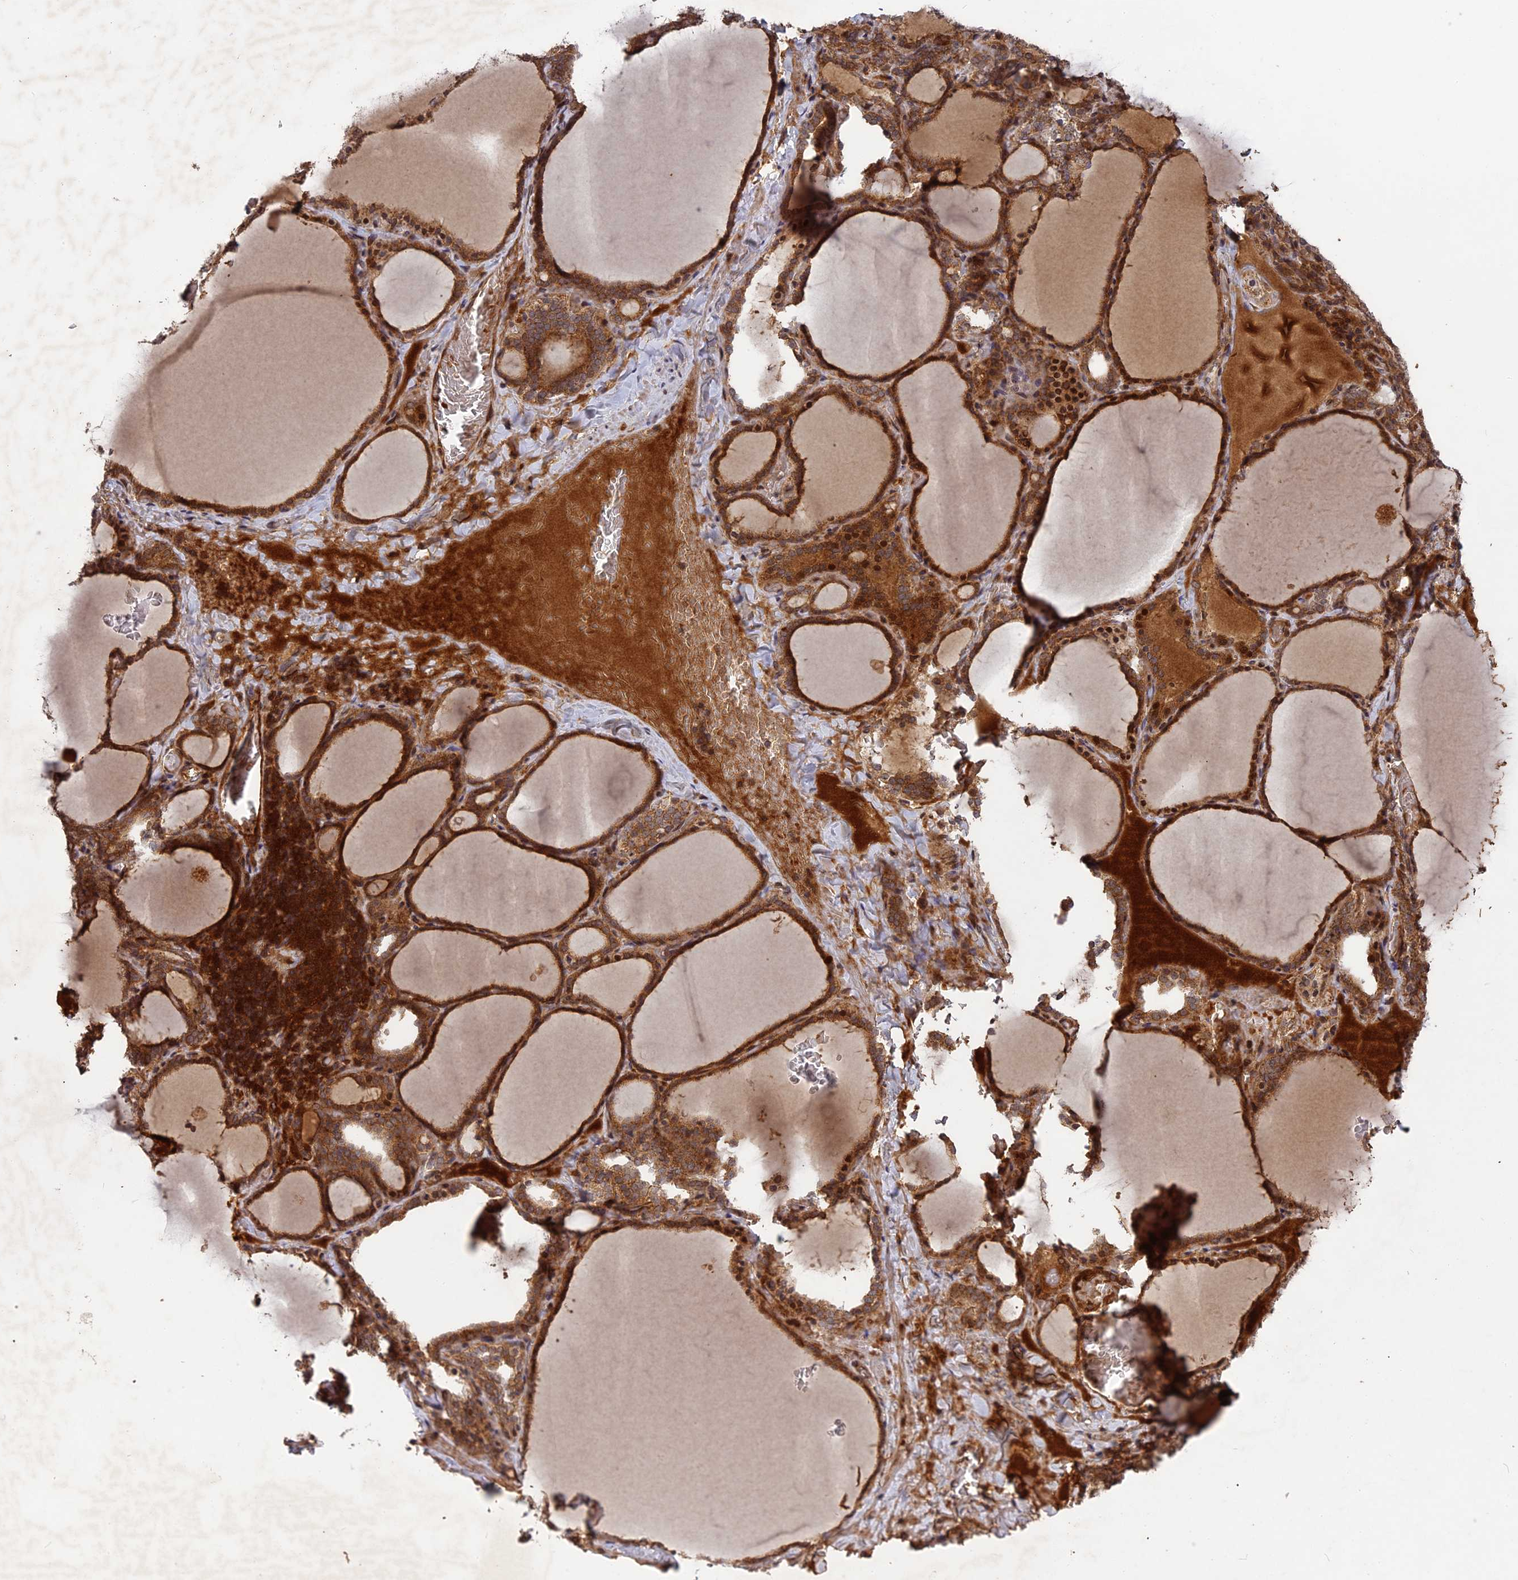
{"staining": {"intensity": "moderate", "quantity": ">75%", "location": "cytoplasmic/membranous"}, "tissue": "thyroid gland", "cell_type": "Glandular cells", "image_type": "normal", "snomed": [{"axis": "morphology", "description": "Normal tissue, NOS"}, {"axis": "topography", "description": "Thyroid gland"}], "caption": "Immunohistochemistry image of benign human thyroid gland stained for a protein (brown), which reveals medium levels of moderate cytoplasmic/membranous expression in about >75% of glandular cells.", "gene": "TMUB2", "patient": {"sex": "female", "age": 39}}